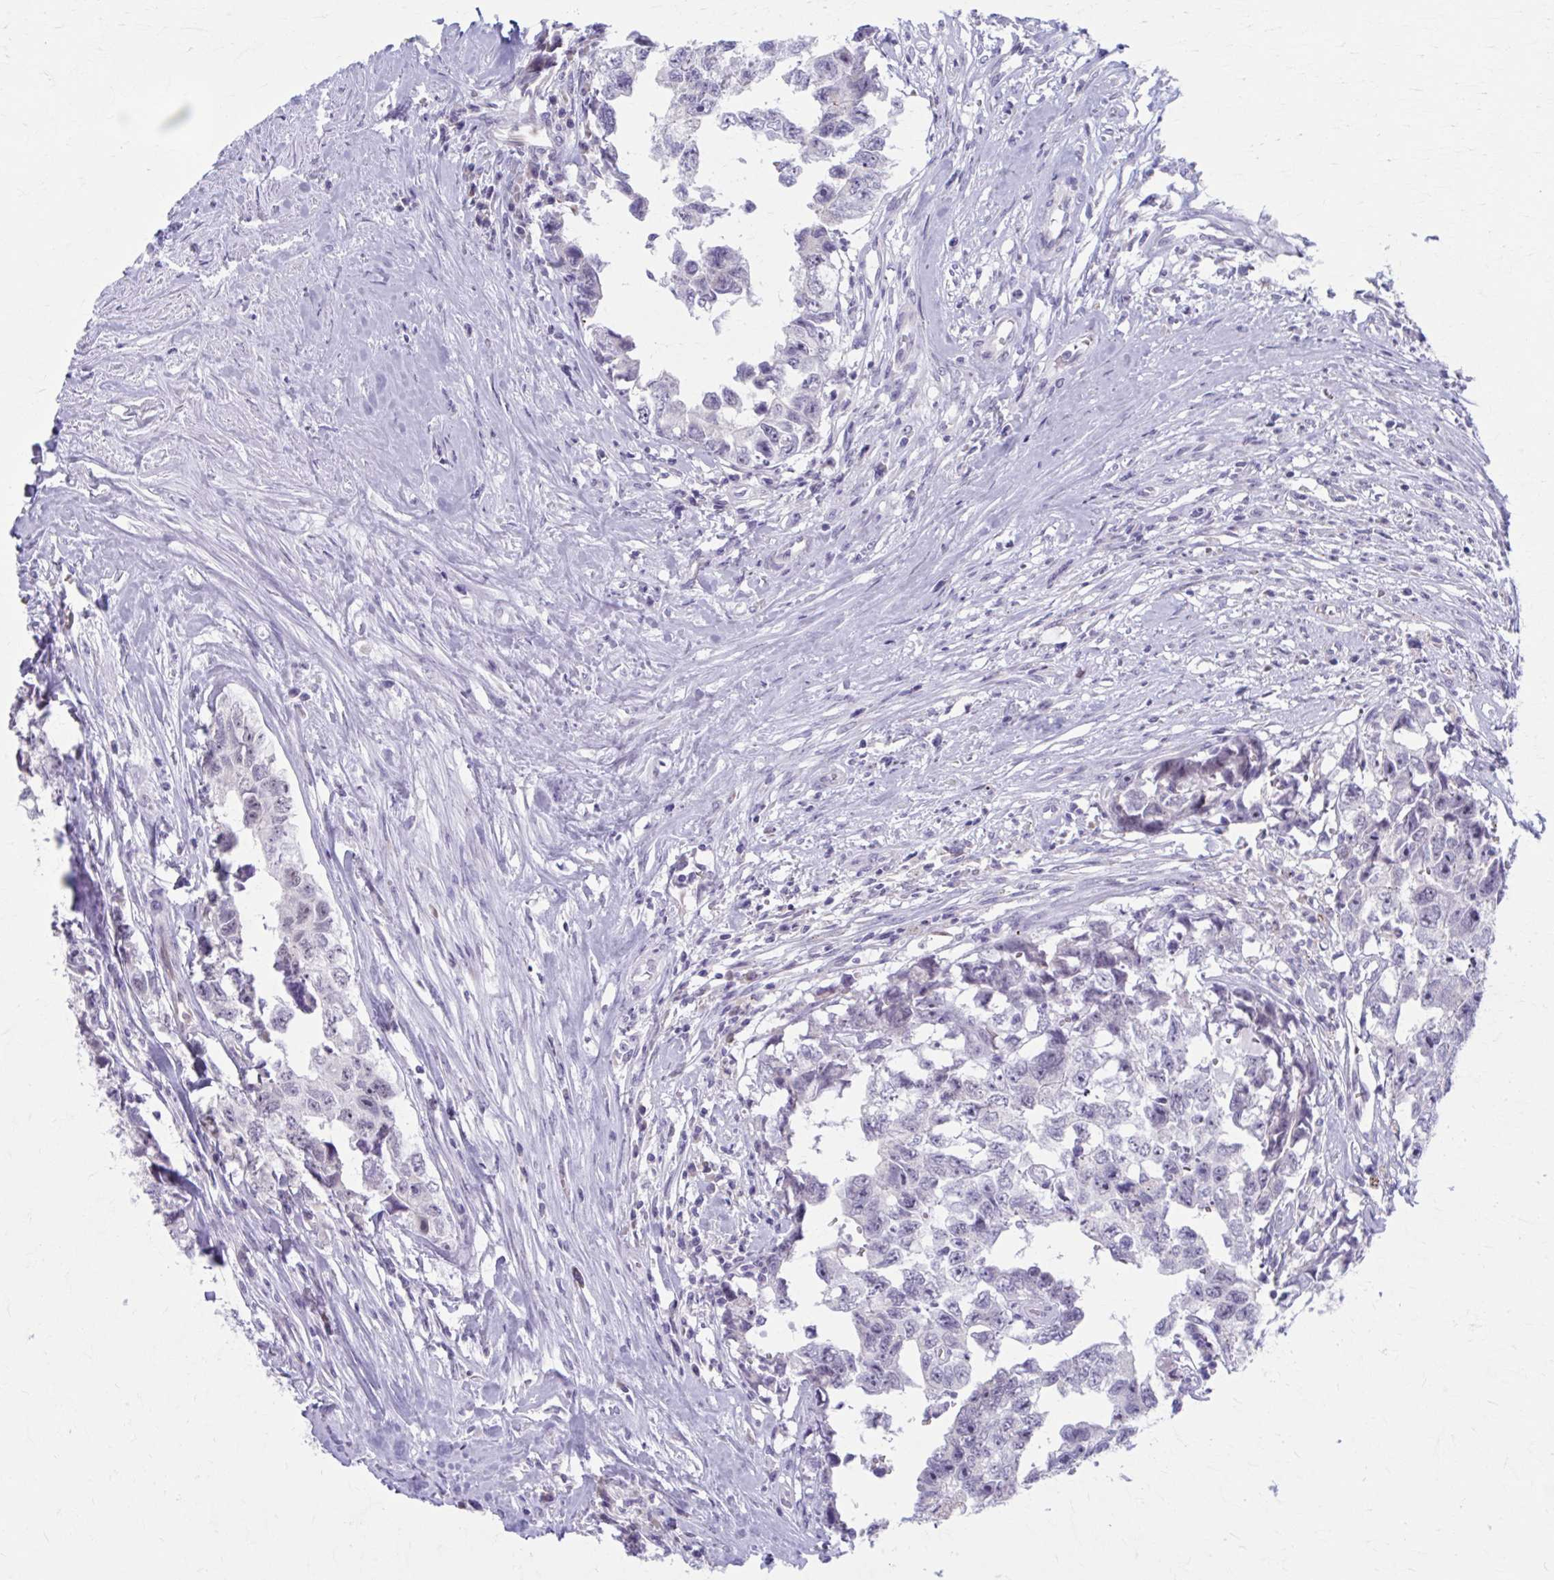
{"staining": {"intensity": "weak", "quantity": "25%-75%", "location": "nuclear"}, "tissue": "testis cancer", "cell_type": "Tumor cells", "image_type": "cancer", "snomed": [{"axis": "morphology", "description": "Carcinoma, Embryonal, NOS"}, {"axis": "topography", "description": "Testis"}], "caption": "Weak nuclear positivity for a protein is seen in approximately 25%-75% of tumor cells of testis cancer using immunohistochemistry.", "gene": "CCDC105", "patient": {"sex": "male", "age": 22}}